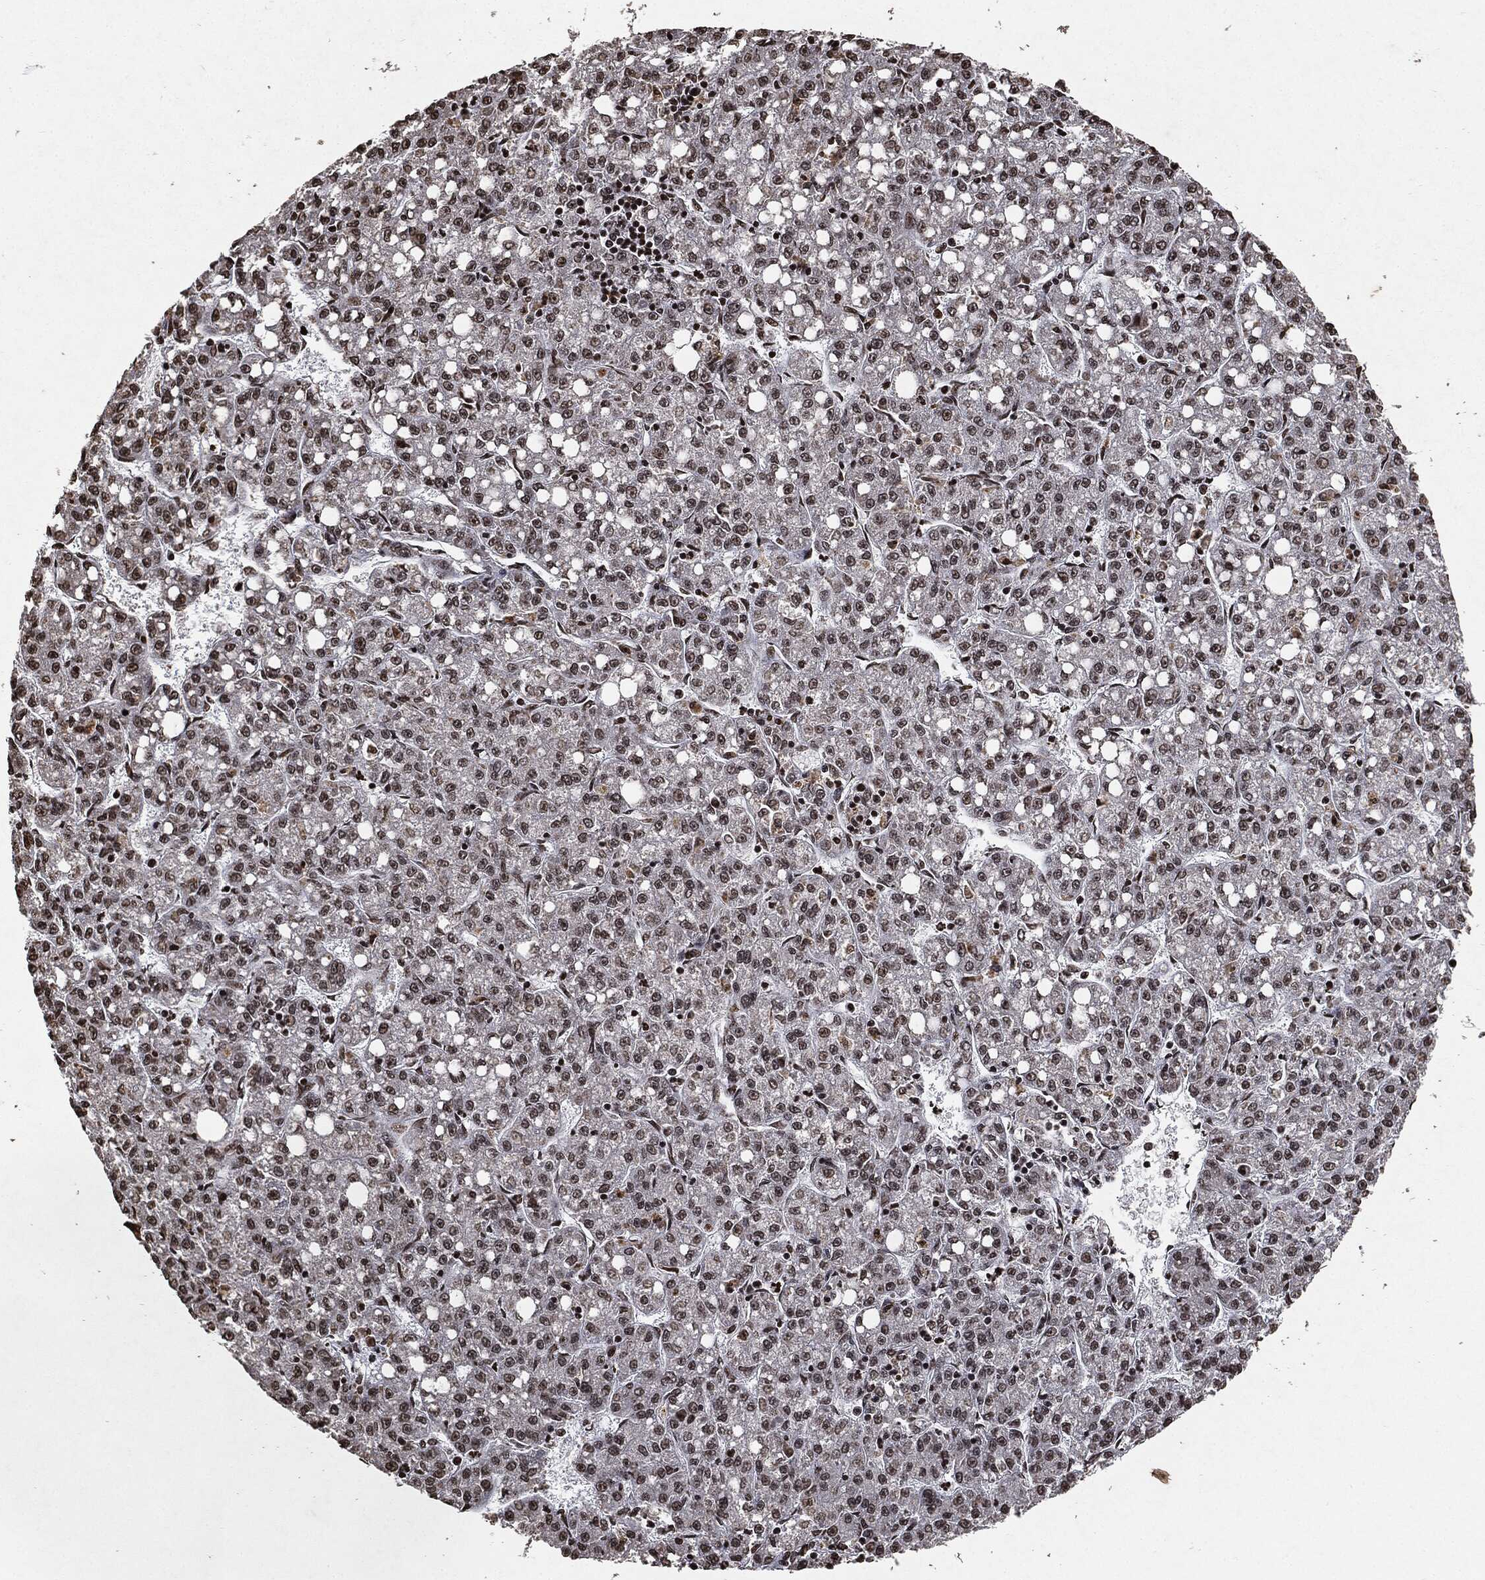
{"staining": {"intensity": "weak", "quantity": "25%-75%", "location": "nuclear"}, "tissue": "liver cancer", "cell_type": "Tumor cells", "image_type": "cancer", "snomed": [{"axis": "morphology", "description": "Carcinoma, Hepatocellular, NOS"}, {"axis": "topography", "description": "Liver"}], "caption": "DAB (3,3'-diaminobenzidine) immunohistochemical staining of human liver cancer exhibits weak nuclear protein expression in about 25%-75% of tumor cells. The staining was performed using DAB (3,3'-diaminobenzidine), with brown indicating positive protein expression. Nuclei are stained blue with hematoxylin.", "gene": "JUN", "patient": {"sex": "female", "age": 65}}